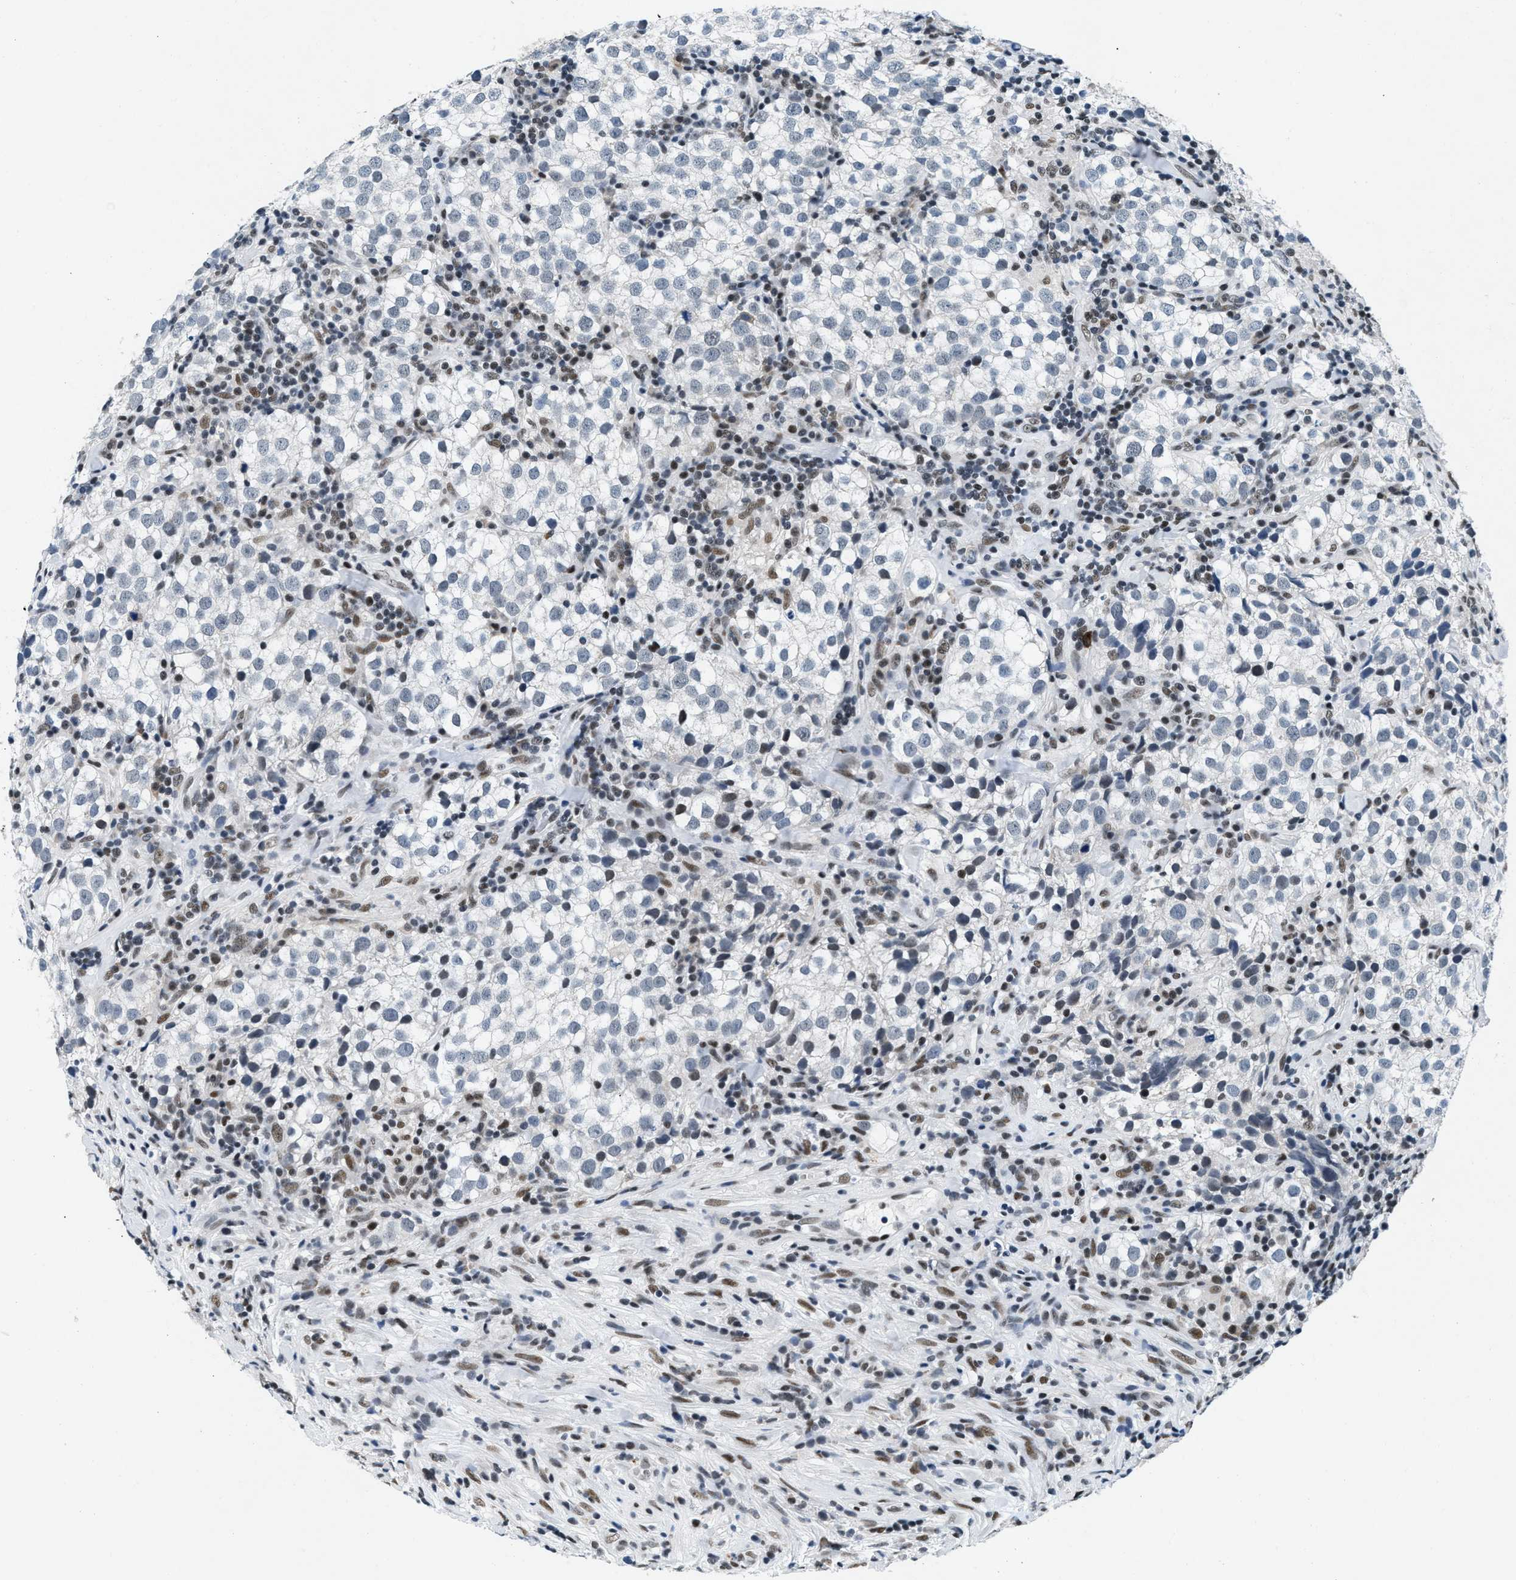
{"staining": {"intensity": "negative", "quantity": "none", "location": "none"}, "tissue": "testis cancer", "cell_type": "Tumor cells", "image_type": "cancer", "snomed": [{"axis": "morphology", "description": "Seminoma, NOS"}, {"axis": "morphology", "description": "Carcinoma, Embryonal, NOS"}, {"axis": "topography", "description": "Testis"}], "caption": "Protein analysis of testis cancer shows no significant staining in tumor cells.", "gene": "ATF2", "patient": {"sex": "male", "age": 36}}